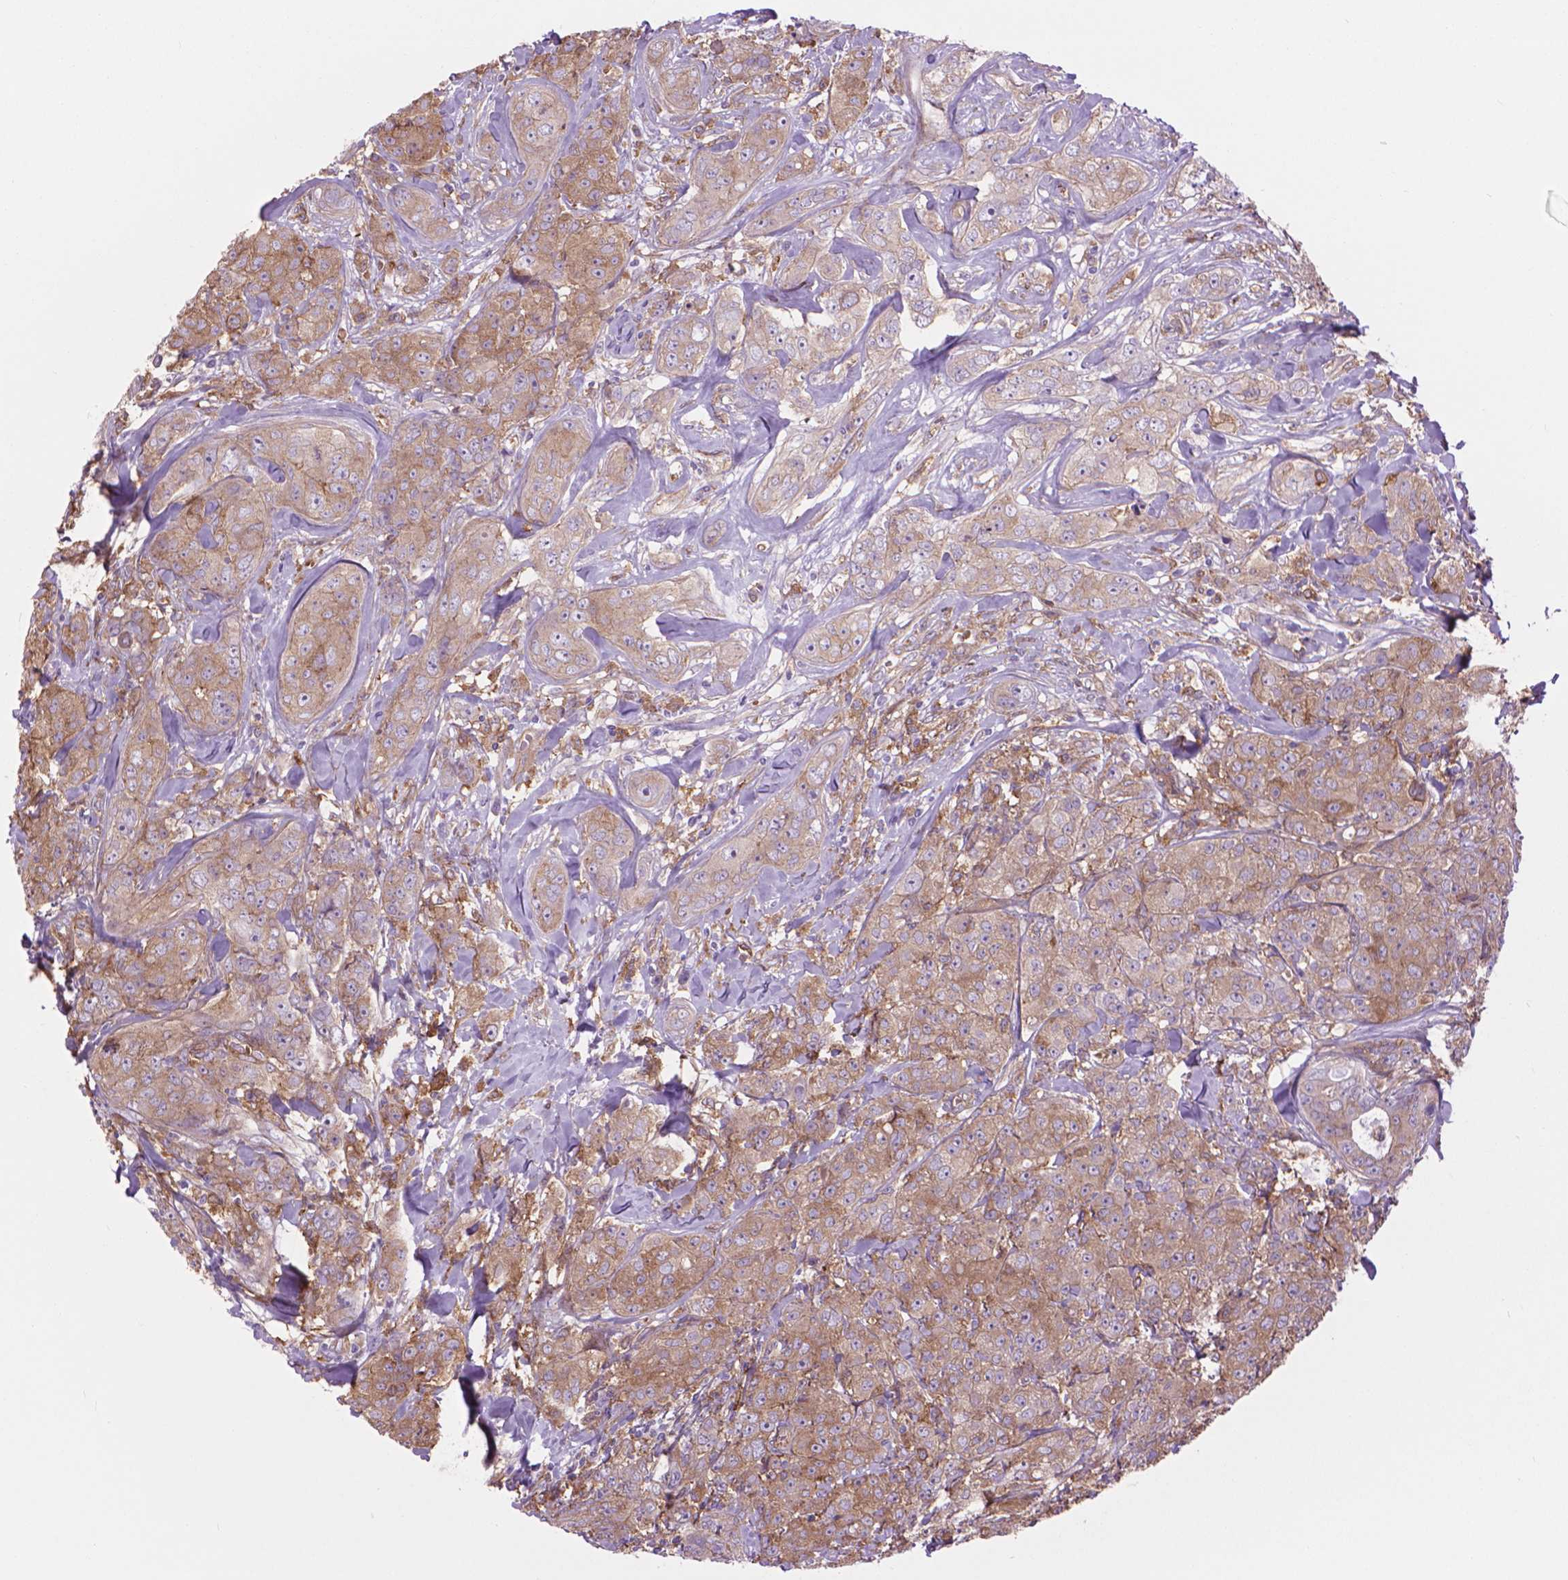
{"staining": {"intensity": "moderate", "quantity": ">75%", "location": "cytoplasmic/membranous"}, "tissue": "breast cancer", "cell_type": "Tumor cells", "image_type": "cancer", "snomed": [{"axis": "morphology", "description": "Duct carcinoma"}, {"axis": "topography", "description": "Breast"}], "caption": "Moderate cytoplasmic/membranous expression for a protein is appreciated in about >75% of tumor cells of breast intraductal carcinoma using immunohistochemistry.", "gene": "CORO1B", "patient": {"sex": "female", "age": 43}}